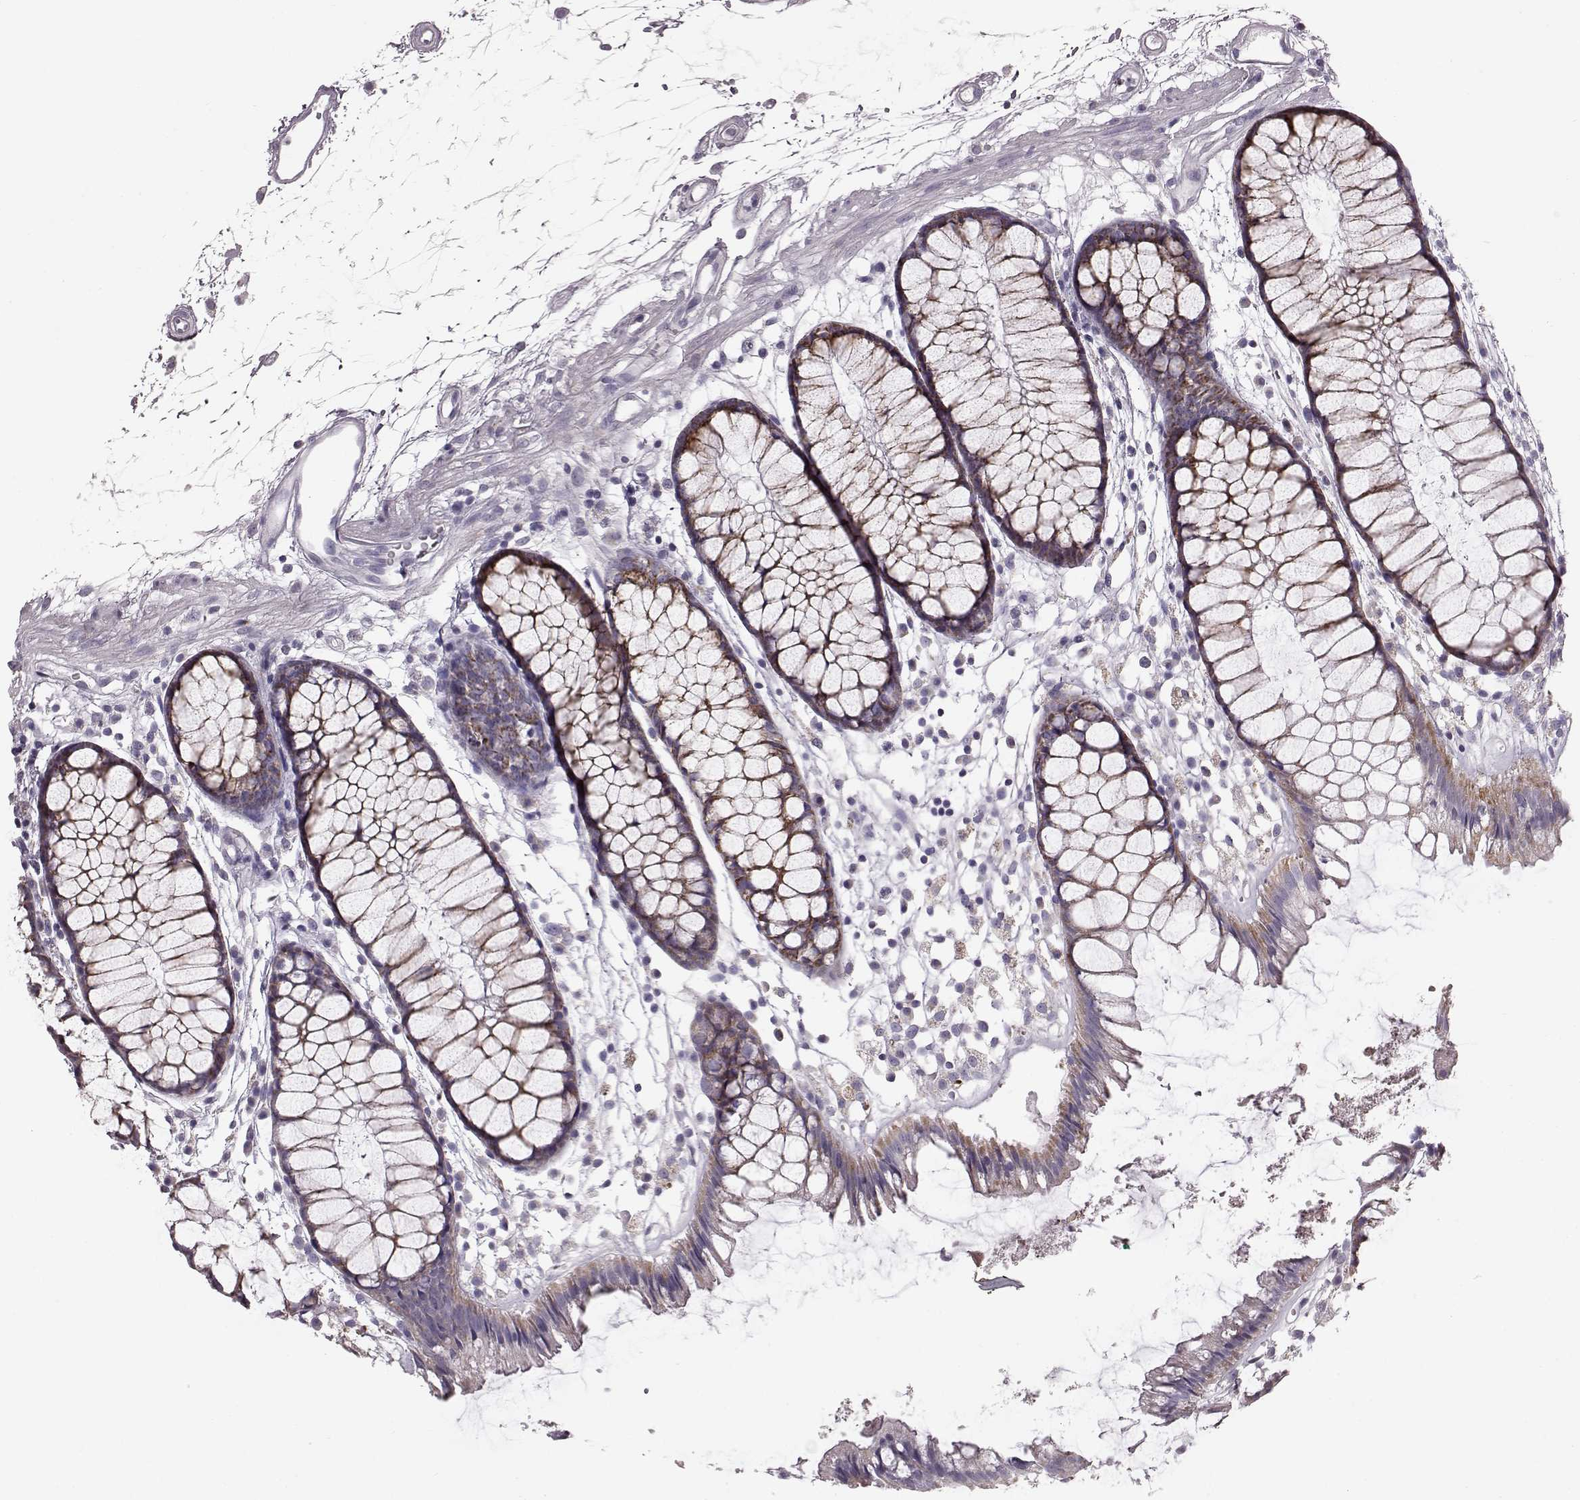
{"staining": {"intensity": "negative", "quantity": "none", "location": "none"}, "tissue": "colon", "cell_type": "Endothelial cells", "image_type": "normal", "snomed": [{"axis": "morphology", "description": "Normal tissue, NOS"}, {"axis": "morphology", "description": "Adenocarcinoma, NOS"}, {"axis": "topography", "description": "Colon"}], "caption": "Colon was stained to show a protein in brown. There is no significant positivity in endothelial cells. (DAB (3,3'-diaminobenzidine) immunohistochemistry (IHC), high magnification).", "gene": "ATP5MF", "patient": {"sex": "male", "age": 65}}